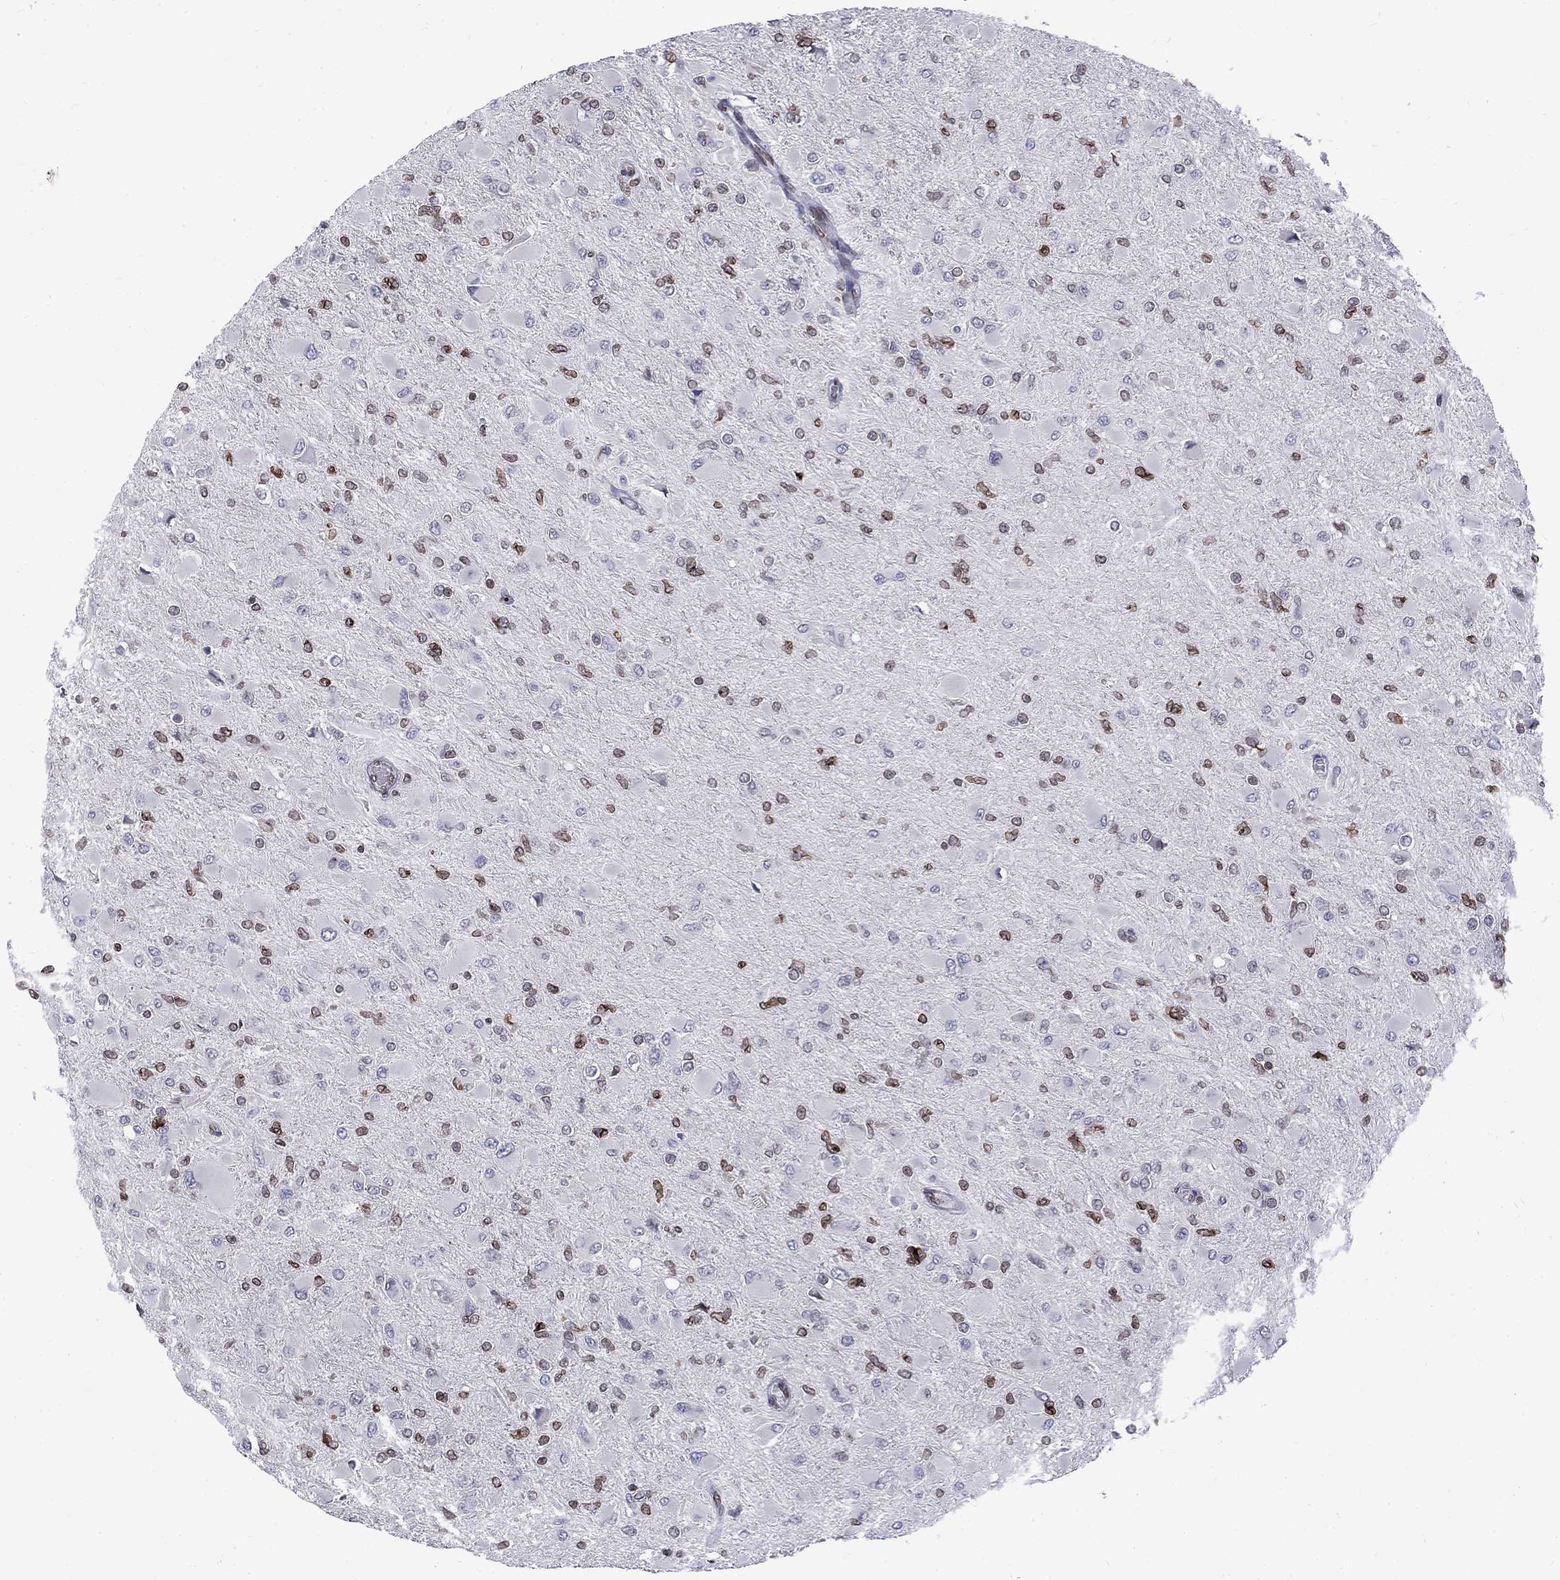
{"staining": {"intensity": "strong", "quantity": "25%-75%", "location": "cytoplasmic/membranous,nuclear"}, "tissue": "glioma", "cell_type": "Tumor cells", "image_type": "cancer", "snomed": [{"axis": "morphology", "description": "Glioma, malignant, High grade"}, {"axis": "topography", "description": "Cerebral cortex"}], "caption": "Protein analysis of glioma tissue demonstrates strong cytoplasmic/membranous and nuclear positivity in approximately 25%-75% of tumor cells.", "gene": "SLA", "patient": {"sex": "female", "age": 36}}